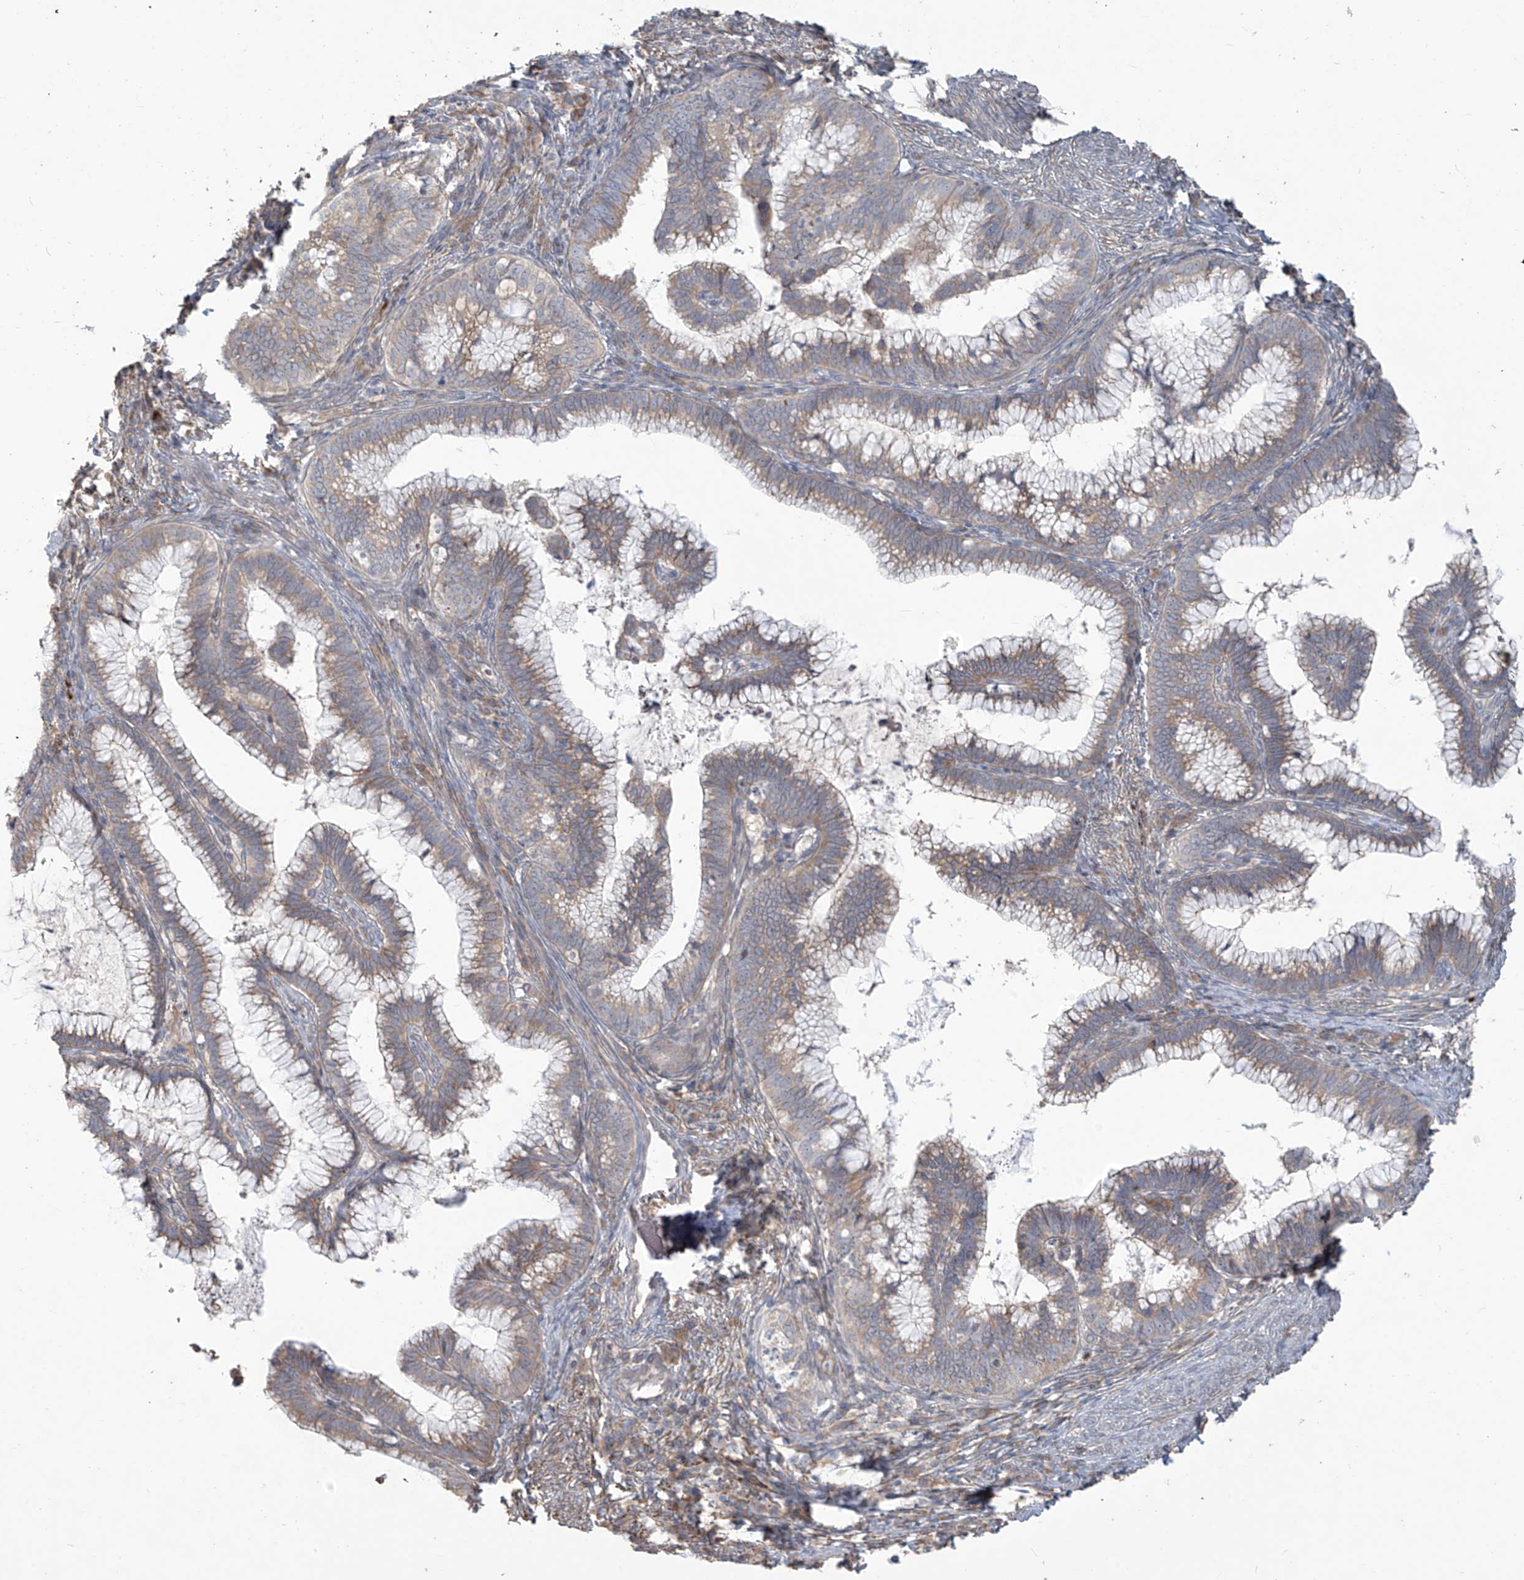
{"staining": {"intensity": "weak", "quantity": ">75%", "location": "cytoplasmic/membranous"}, "tissue": "cervical cancer", "cell_type": "Tumor cells", "image_type": "cancer", "snomed": [{"axis": "morphology", "description": "Adenocarcinoma, NOS"}, {"axis": "topography", "description": "Cervix"}], "caption": "Weak cytoplasmic/membranous positivity for a protein is appreciated in approximately >75% of tumor cells of adenocarcinoma (cervical) using IHC.", "gene": "MAGIX", "patient": {"sex": "female", "age": 36}}